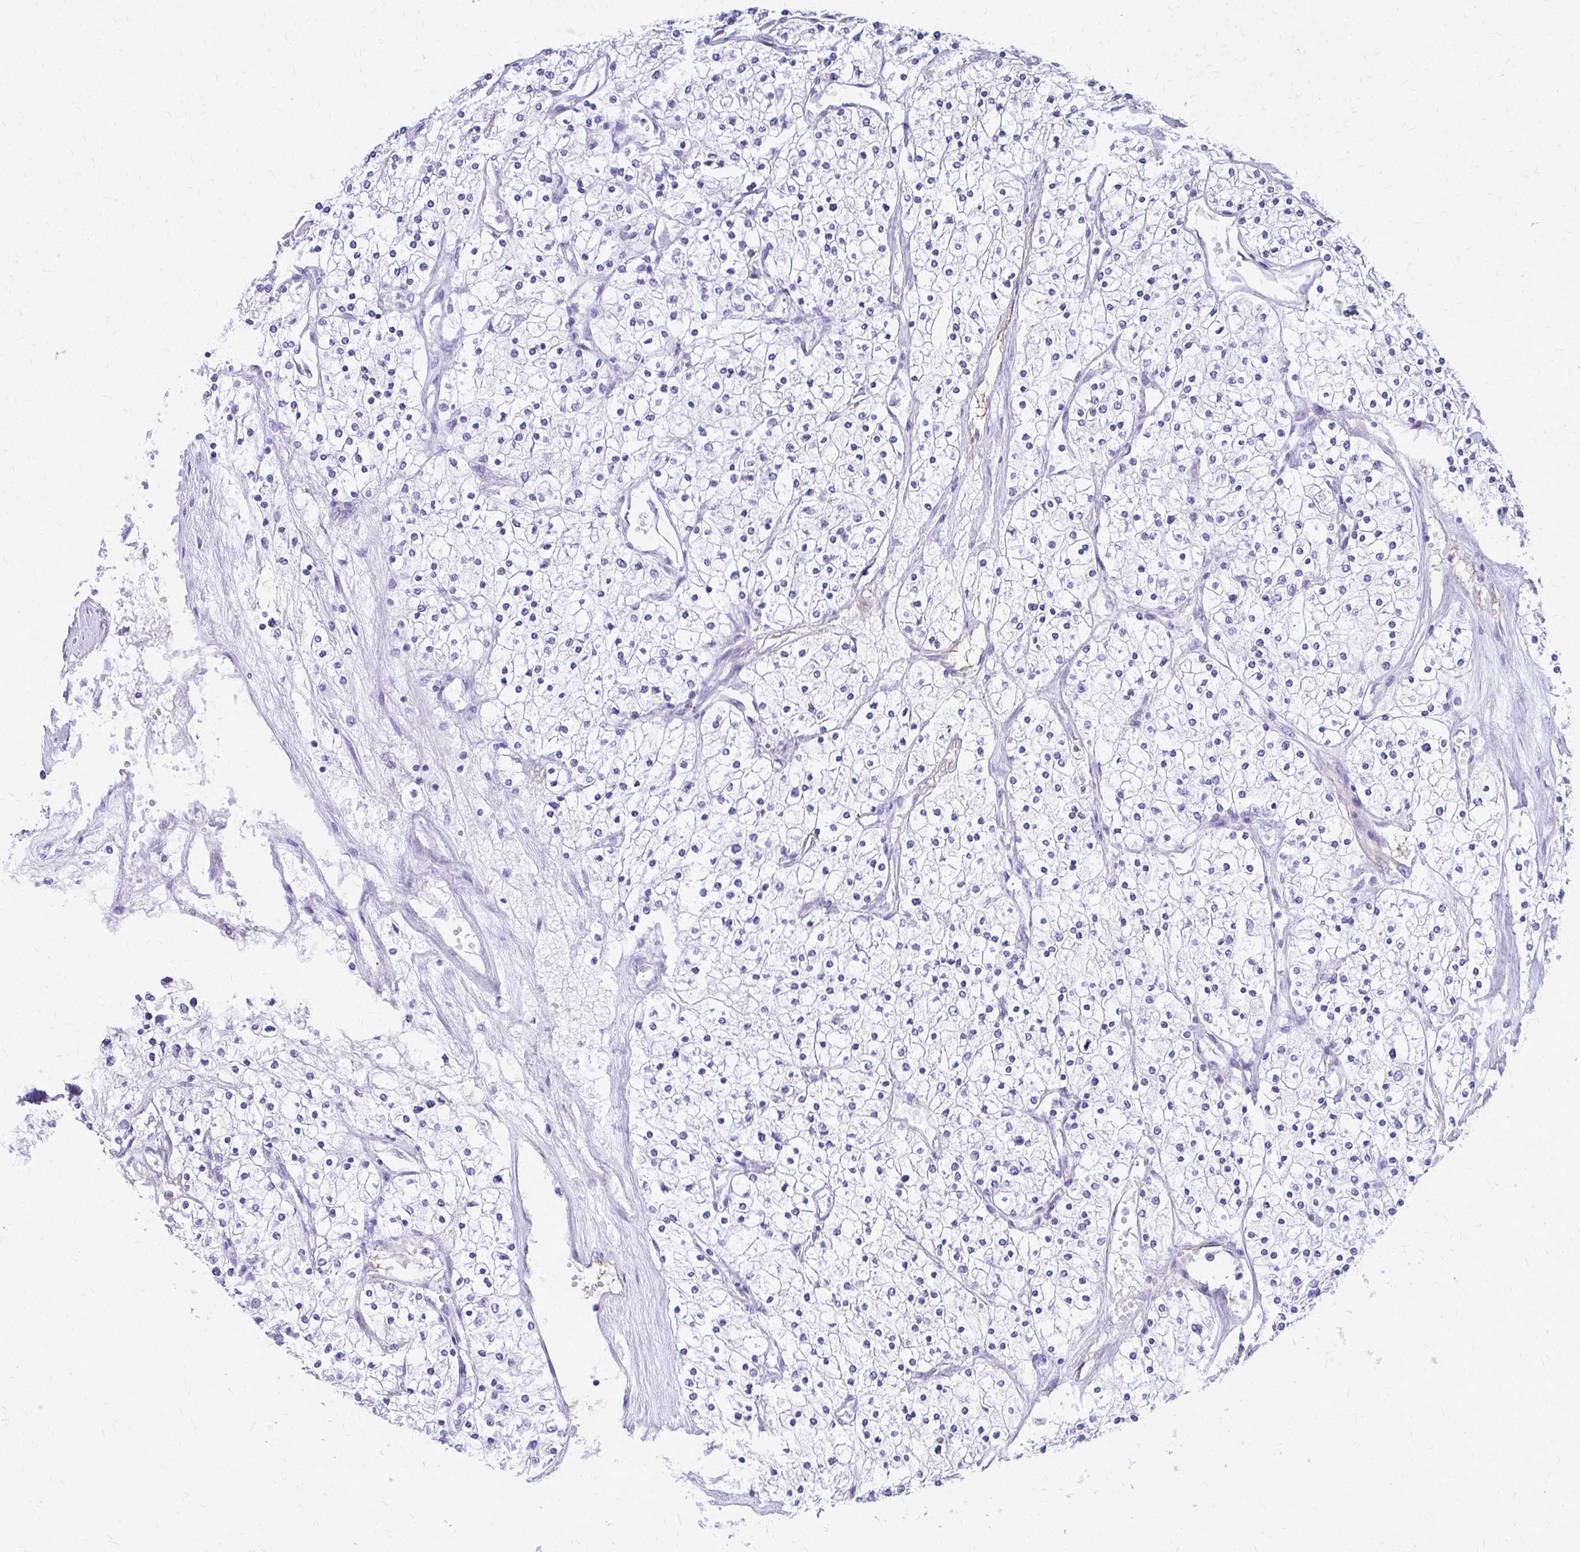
{"staining": {"intensity": "negative", "quantity": "none", "location": "none"}, "tissue": "renal cancer", "cell_type": "Tumor cells", "image_type": "cancer", "snomed": [{"axis": "morphology", "description": "Adenocarcinoma, NOS"}, {"axis": "topography", "description": "Kidney"}], "caption": "A histopathology image of human adenocarcinoma (renal) is negative for staining in tumor cells.", "gene": "TPSG1", "patient": {"sex": "male", "age": 80}}